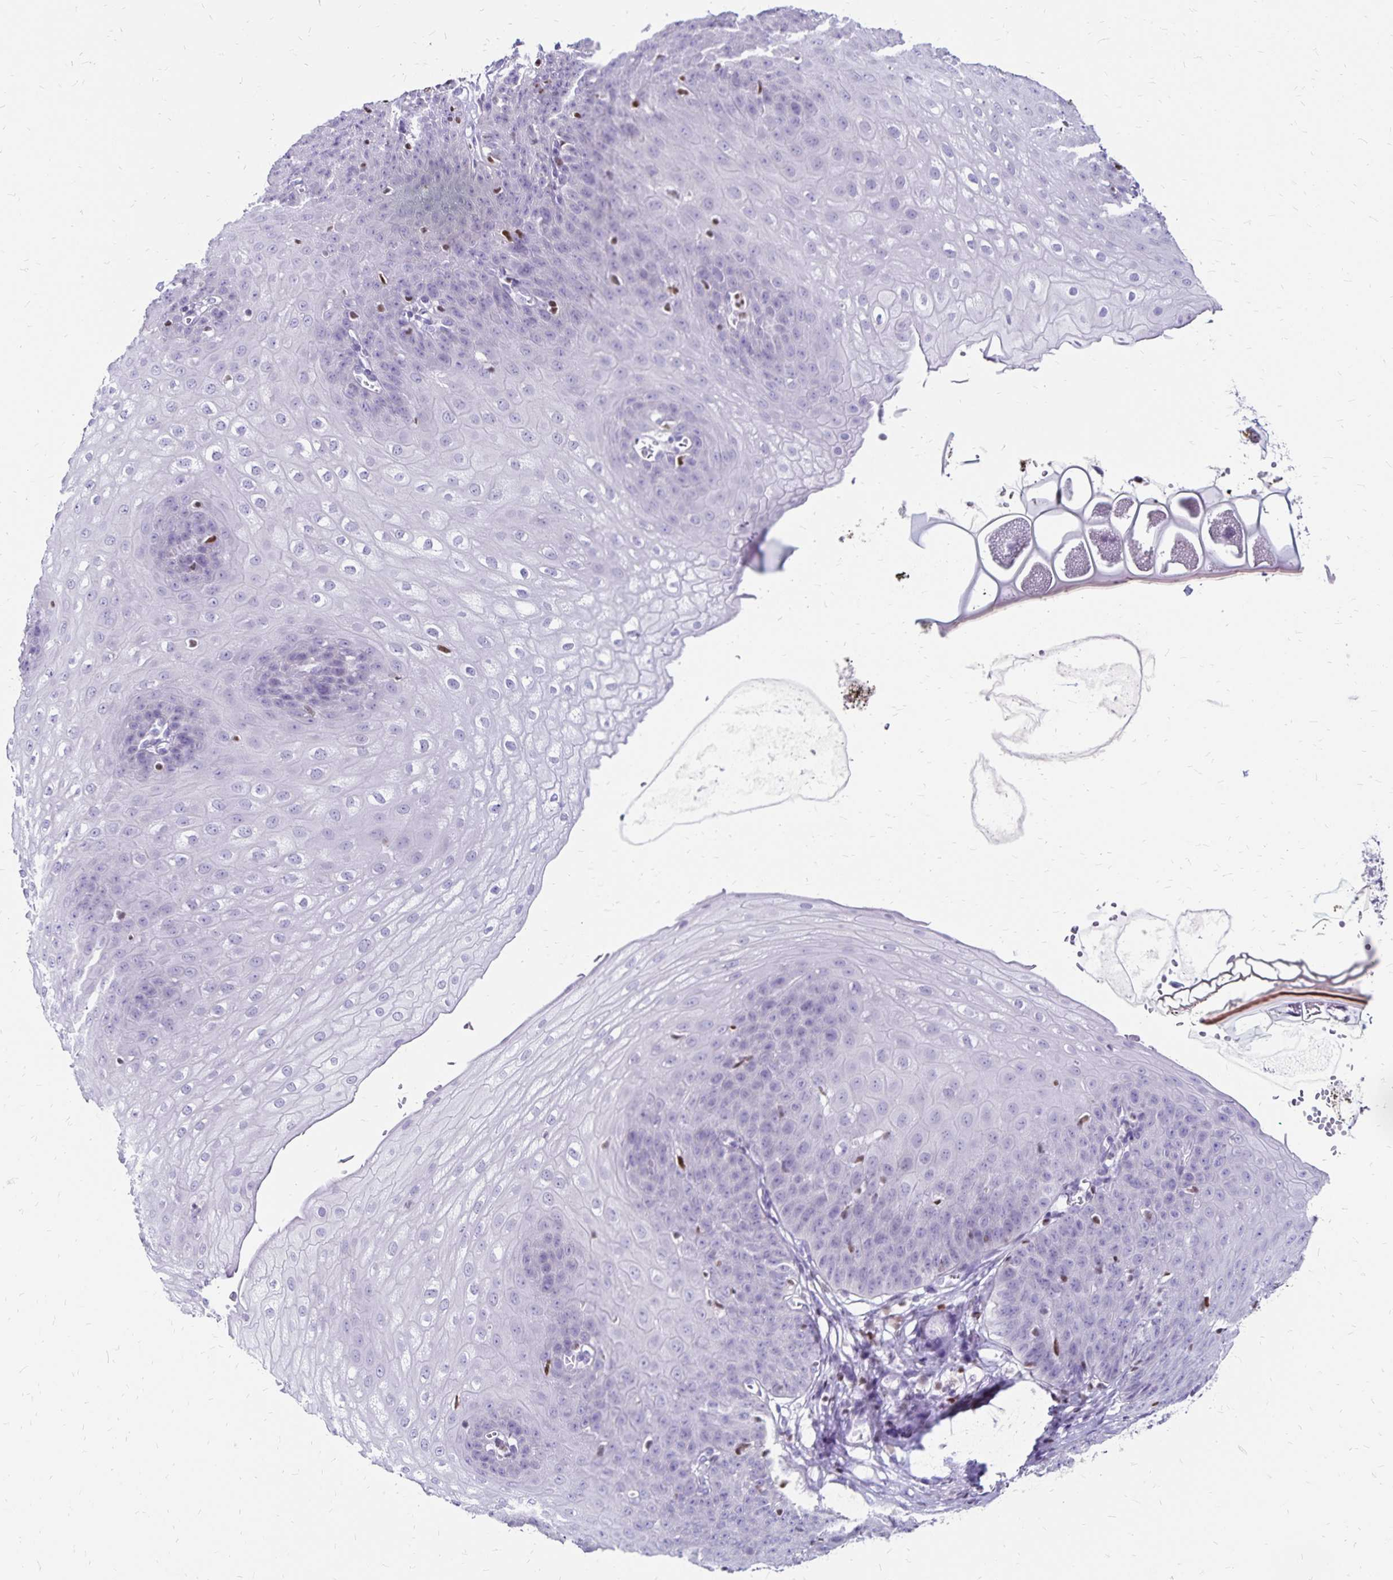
{"staining": {"intensity": "negative", "quantity": "none", "location": "none"}, "tissue": "esophagus", "cell_type": "Squamous epithelial cells", "image_type": "normal", "snomed": [{"axis": "morphology", "description": "Normal tissue, NOS"}, {"axis": "topography", "description": "Esophagus"}], "caption": "Immunohistochemical staining of unremarkable esophagus shows no significant expression in squamous epithelial cells.", "gene": "IKZF1", "patient": {"sex": "male", "age": 71}}